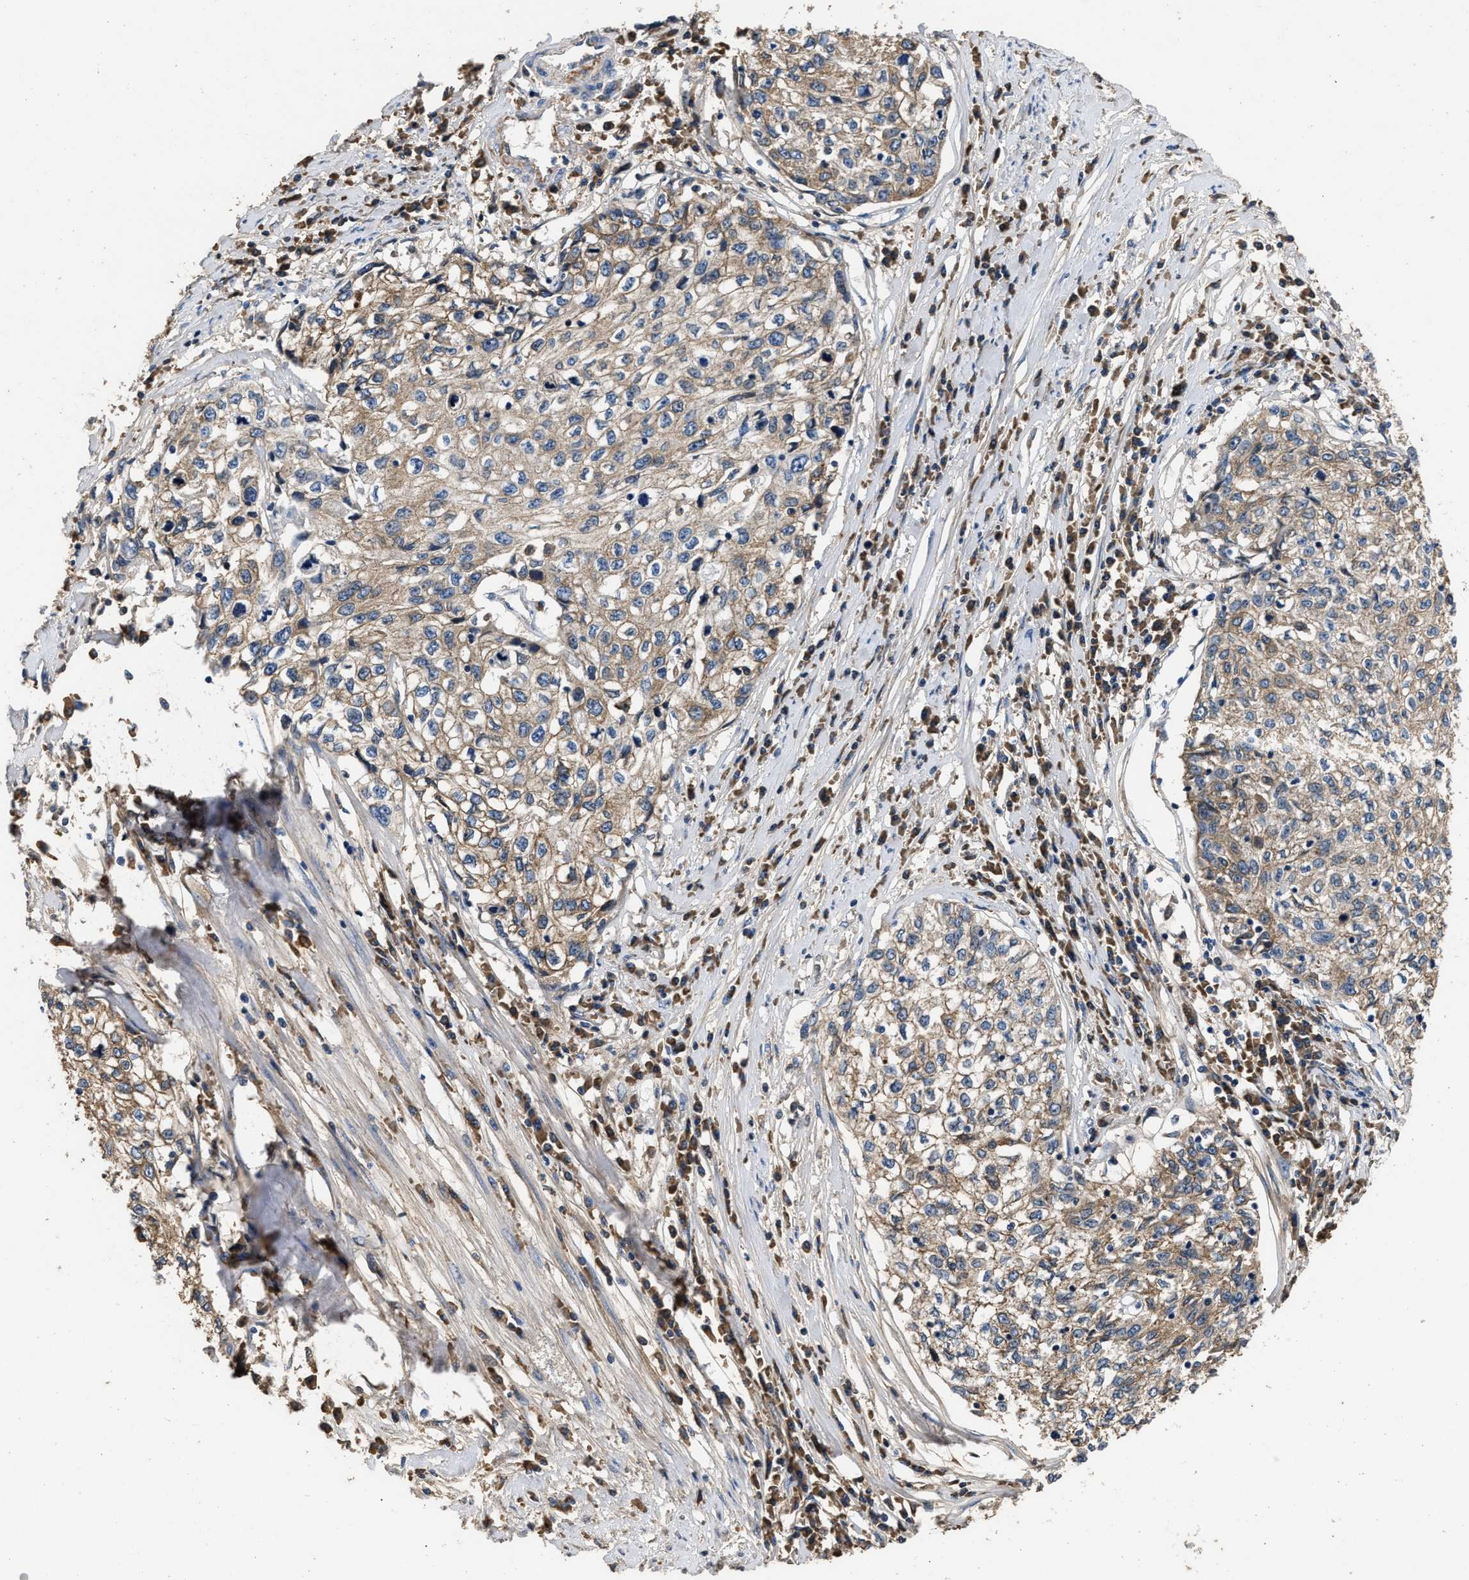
{"staining": {"intensity": "weak", "quantity": "25%-75%", "location": "cytoplasmic/membranous"}, "tissue": "cervical cancer", "cell_type": "Tumor cells", "image_type": "cancer", "snomed": [{"axis": "morphology", "description": "Squamous cell carcinoma, NOS"}, {"axis": "topography", "description": "Cervix"}], "caption": "Weak cytoplasmic/membranous expression is seen in approximately 25%-75% of tumor cells in cervical cancer. (IHC, brightfield microscopy, high magnification).", "gene": "C3", "patient": {"sex": "female", "age": 57}}